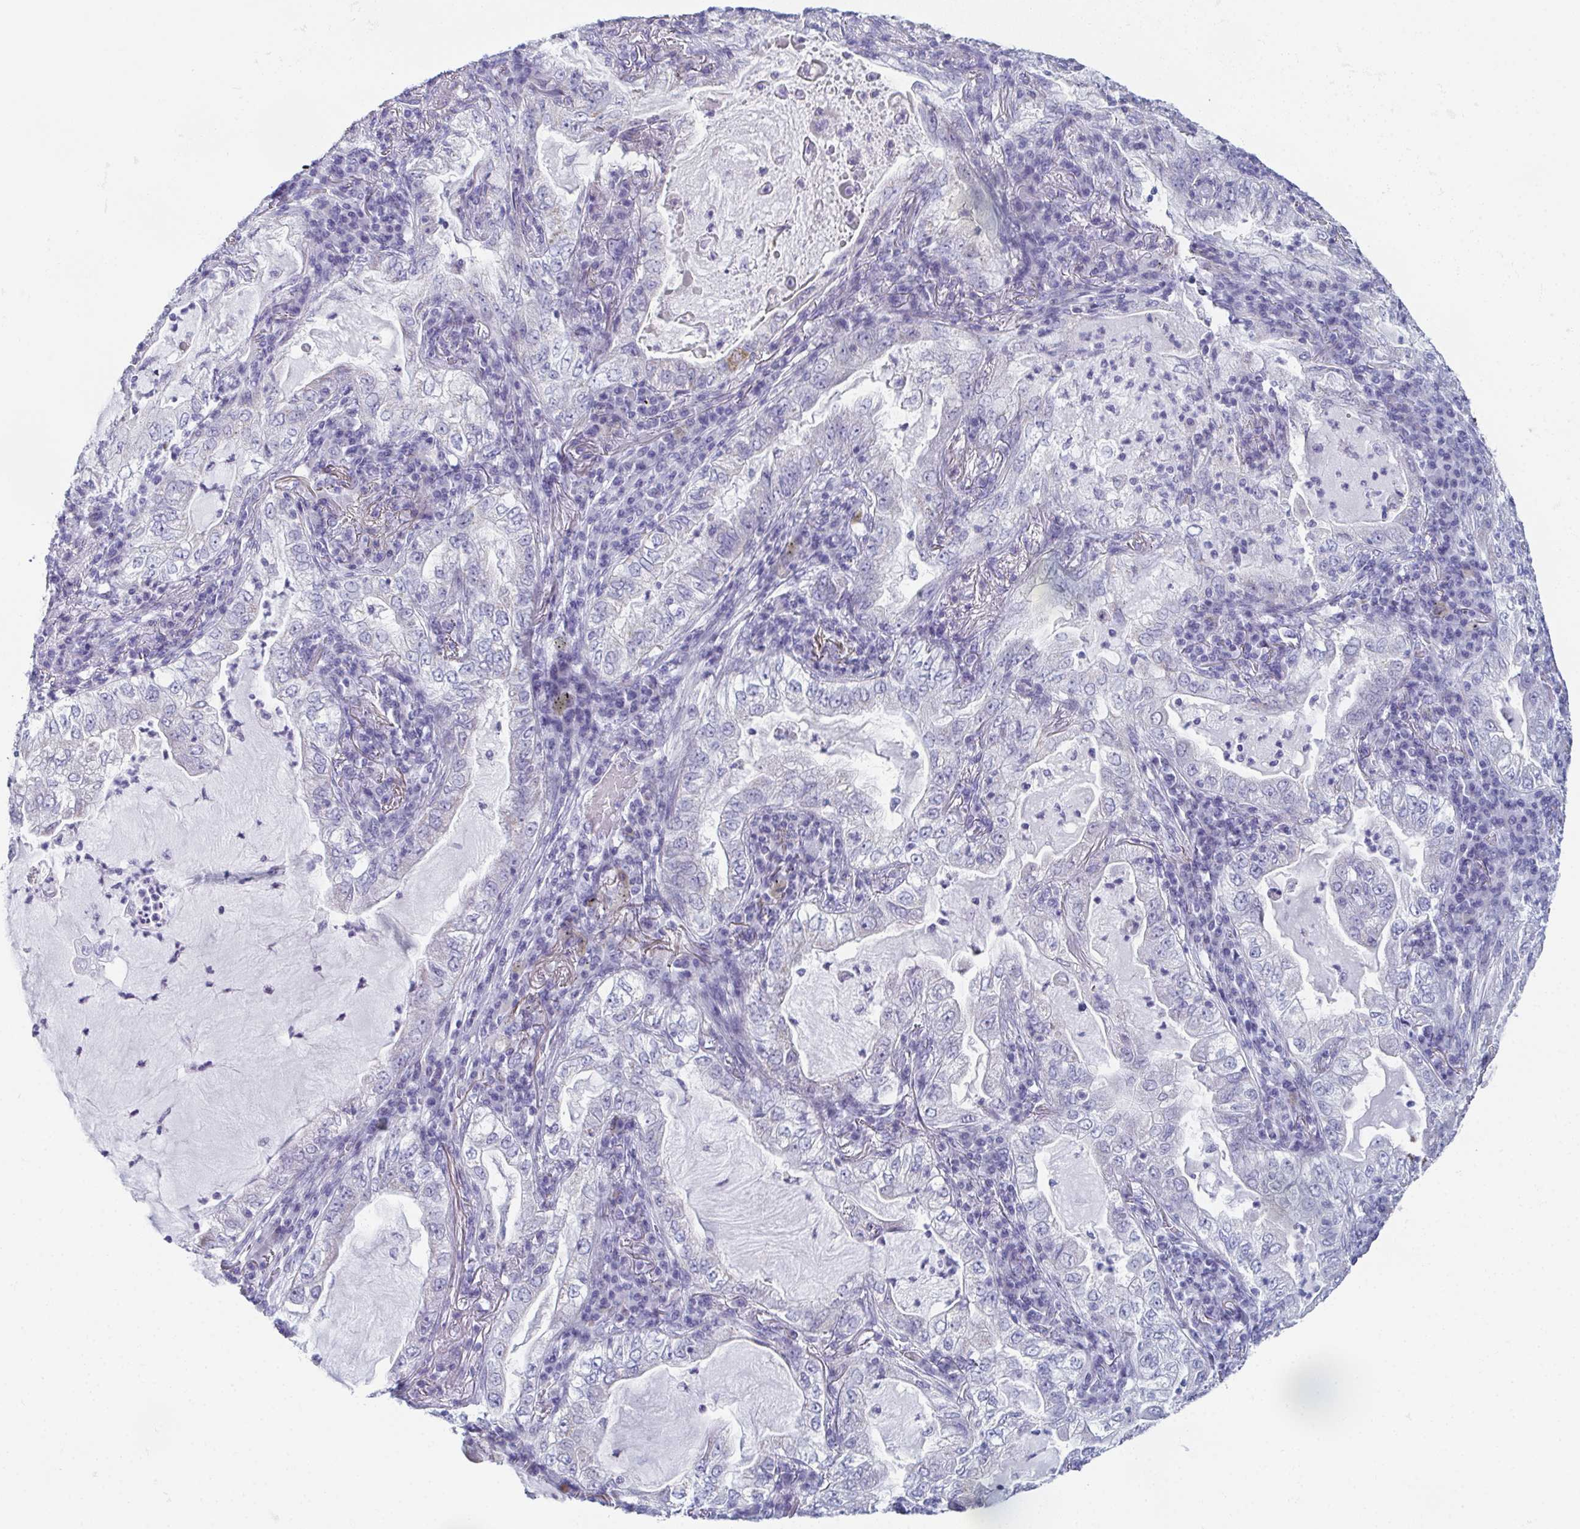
{"staining": {"intensity": "negative", "quantity": "none", "location": "none"}, "tissue": "lung cancer", "cell_type": "Tumor cells", "image_type": "cancer", "snomed": [{"axis": "morphology", "description": "Adenocarcinoma, NOS"}, {"axis": "topography", "description": "Lung"}], "caption": "A micrograph of human lung cancer is negative for staining in tumor cells.", "gene": "ENKUR", "patient": {"sex": "female", "age": 73}}